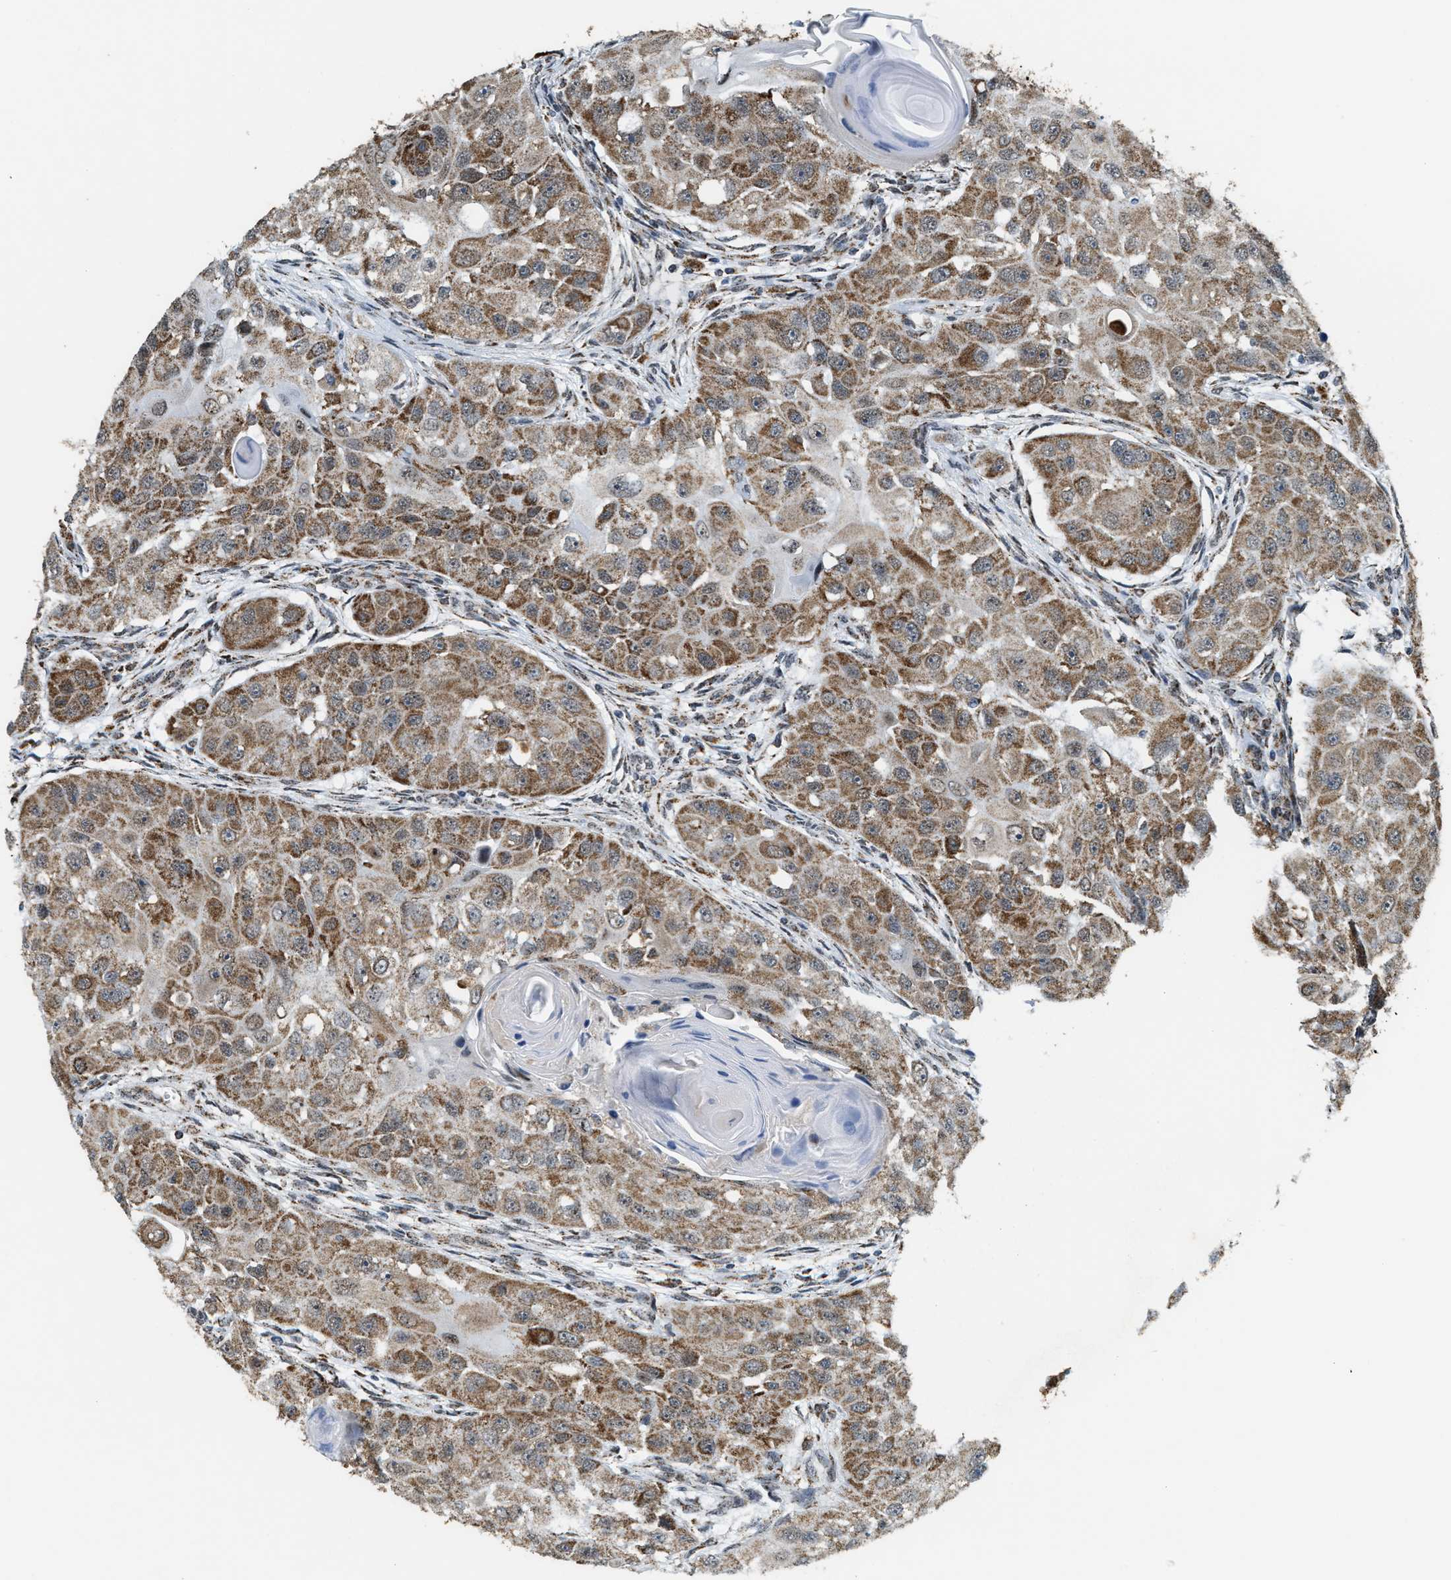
{"staining": {"intensity": "moderate", "quantity": ">75%", "location": "cytoplasmic/membranous"}, "tissue": "head and neck cancer", "cell_type": "Tumor cells", "image_type": "cancer", "snomed": [{"axis": "morphology", "description": "Normal tissue, NOS"}, {"axis": "morphology", "description": "Squamous cell carcinoma, NOS"}, {"axis": "topography", "description": "Skeletal muscle"}, {"axis": "topography", "description": "Head-Neck"}], "caption": "Brown immunohistochemical staining in human head and neck squamous cell carcinoma reveals moderate cytoplasmic/membranous staining in about >75% of tumor cells. The staining was performed using DAB, with brown indicating positive protein expression. Nuclei are stained blue with hematoxylin.", "gene": "HIBADH", "patient": {"sex": "male", "age": 51}}